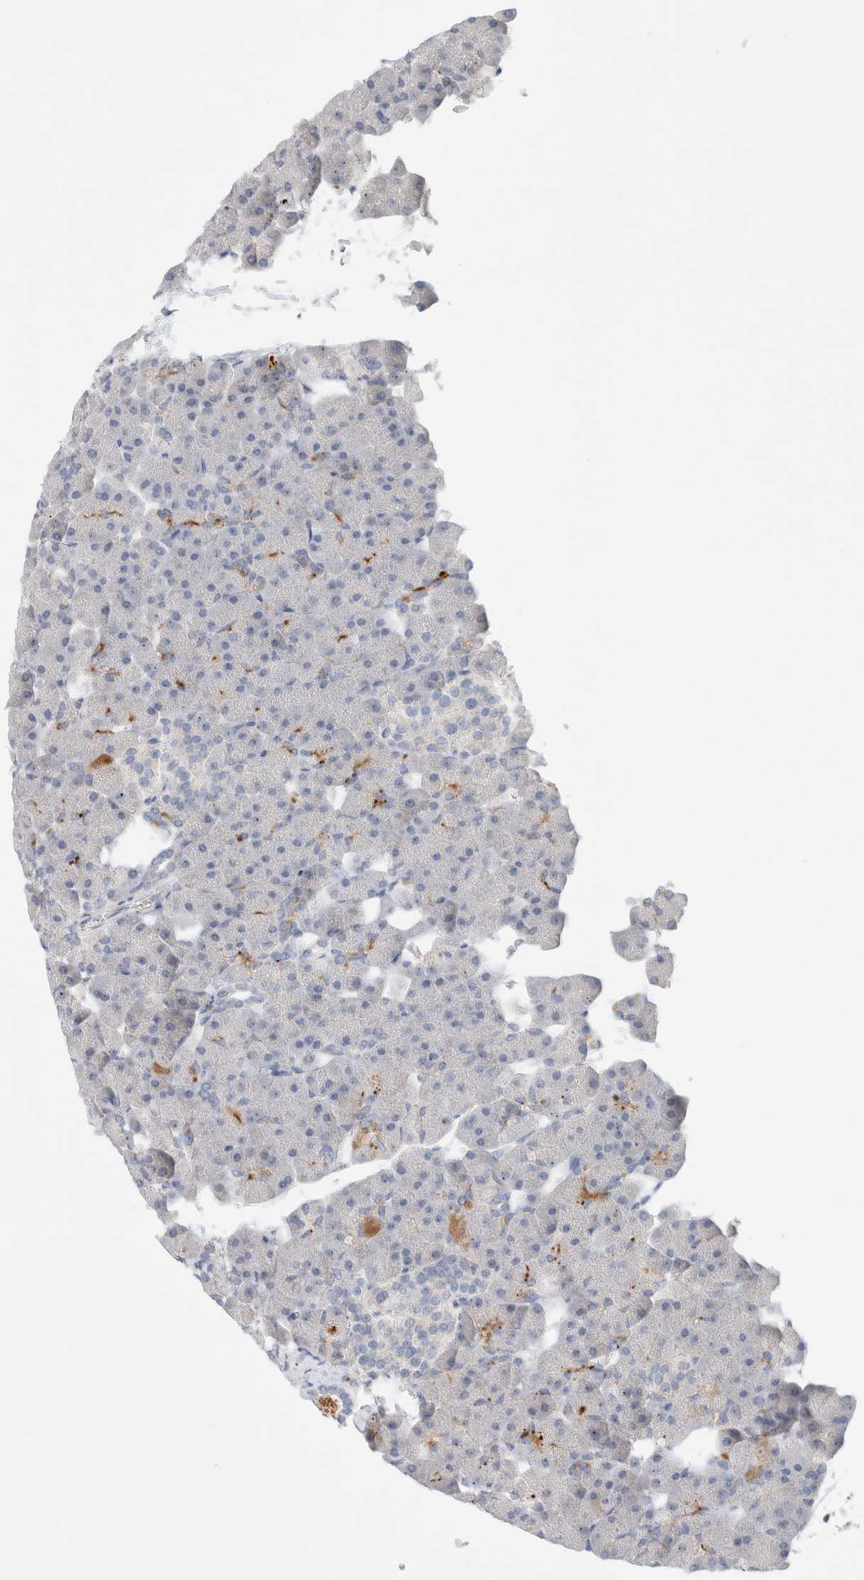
{"staining": {"intensity": "negative", "quantity": "none", "location": "none"}, "tissue": "pancreas", "cell_type": "Exocrine glandular cells", "image_type": "normal", "snomed": [{"axis": "morphology", "description": "Normal tissue, NOS"}, {"axis": "topography", "description": "Pancreas"}], "caption": "Exocrine glandular cells are negative for brown protein staining in unremarkable pancreas.", "gene": "HEXD", "patient": {"sex": "male", "age": 35}}